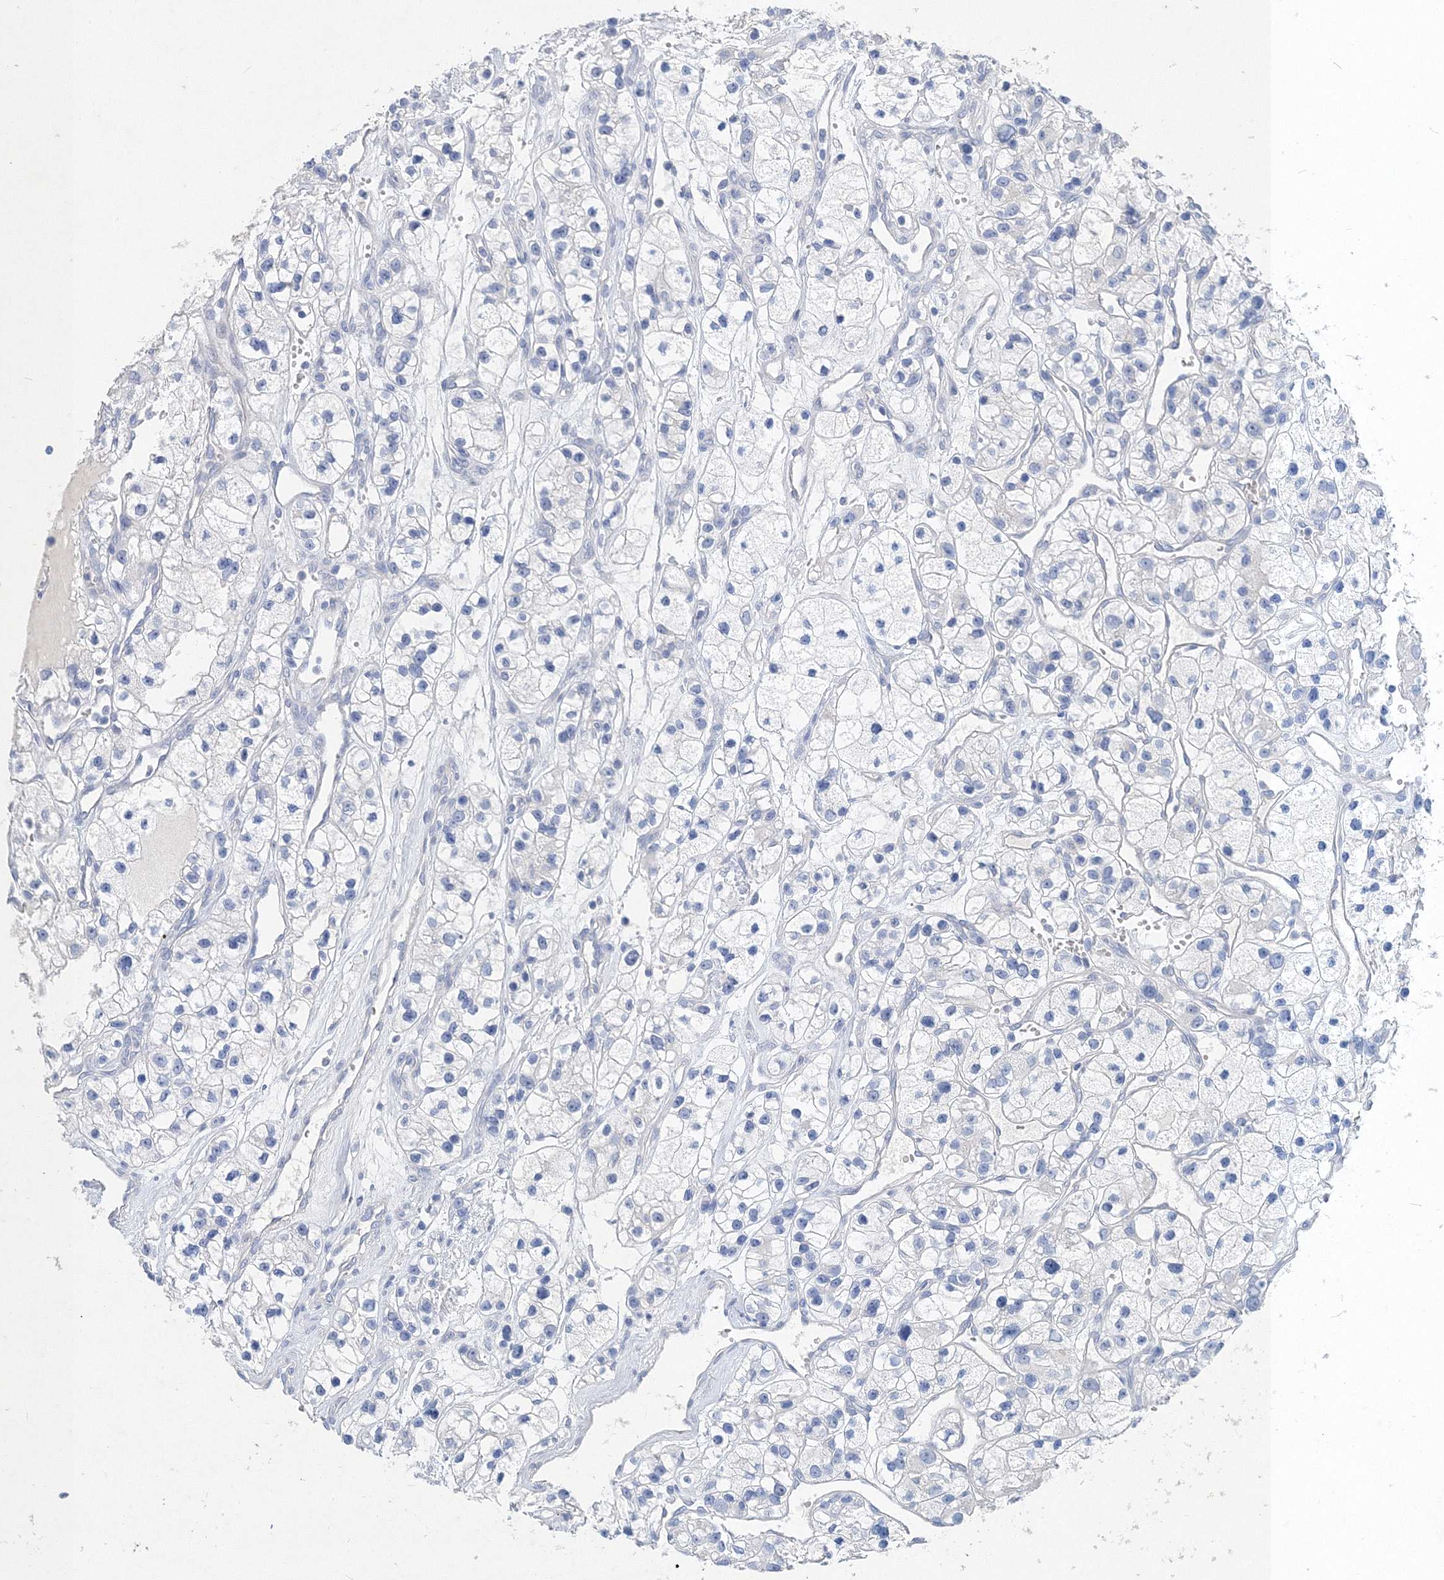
{"staining": {"intensity": "negative", "quantity": "none", "location": "none"}, "tissue": "renal cancer", "cell_type": "Tumor cells", "image_type": "cancer", "snomed": [{"axis": "morphology", "description": "Adenocarcinoma, NOS"}, {"axis": "topography", "description": "Kidney"}], "caption": "Immunohistochemical staining of human renal cancer exhibits no significant positivity in tumor cells.", "gene": "OSBPL6", "patient": {"sex": "female", "age": 57}}